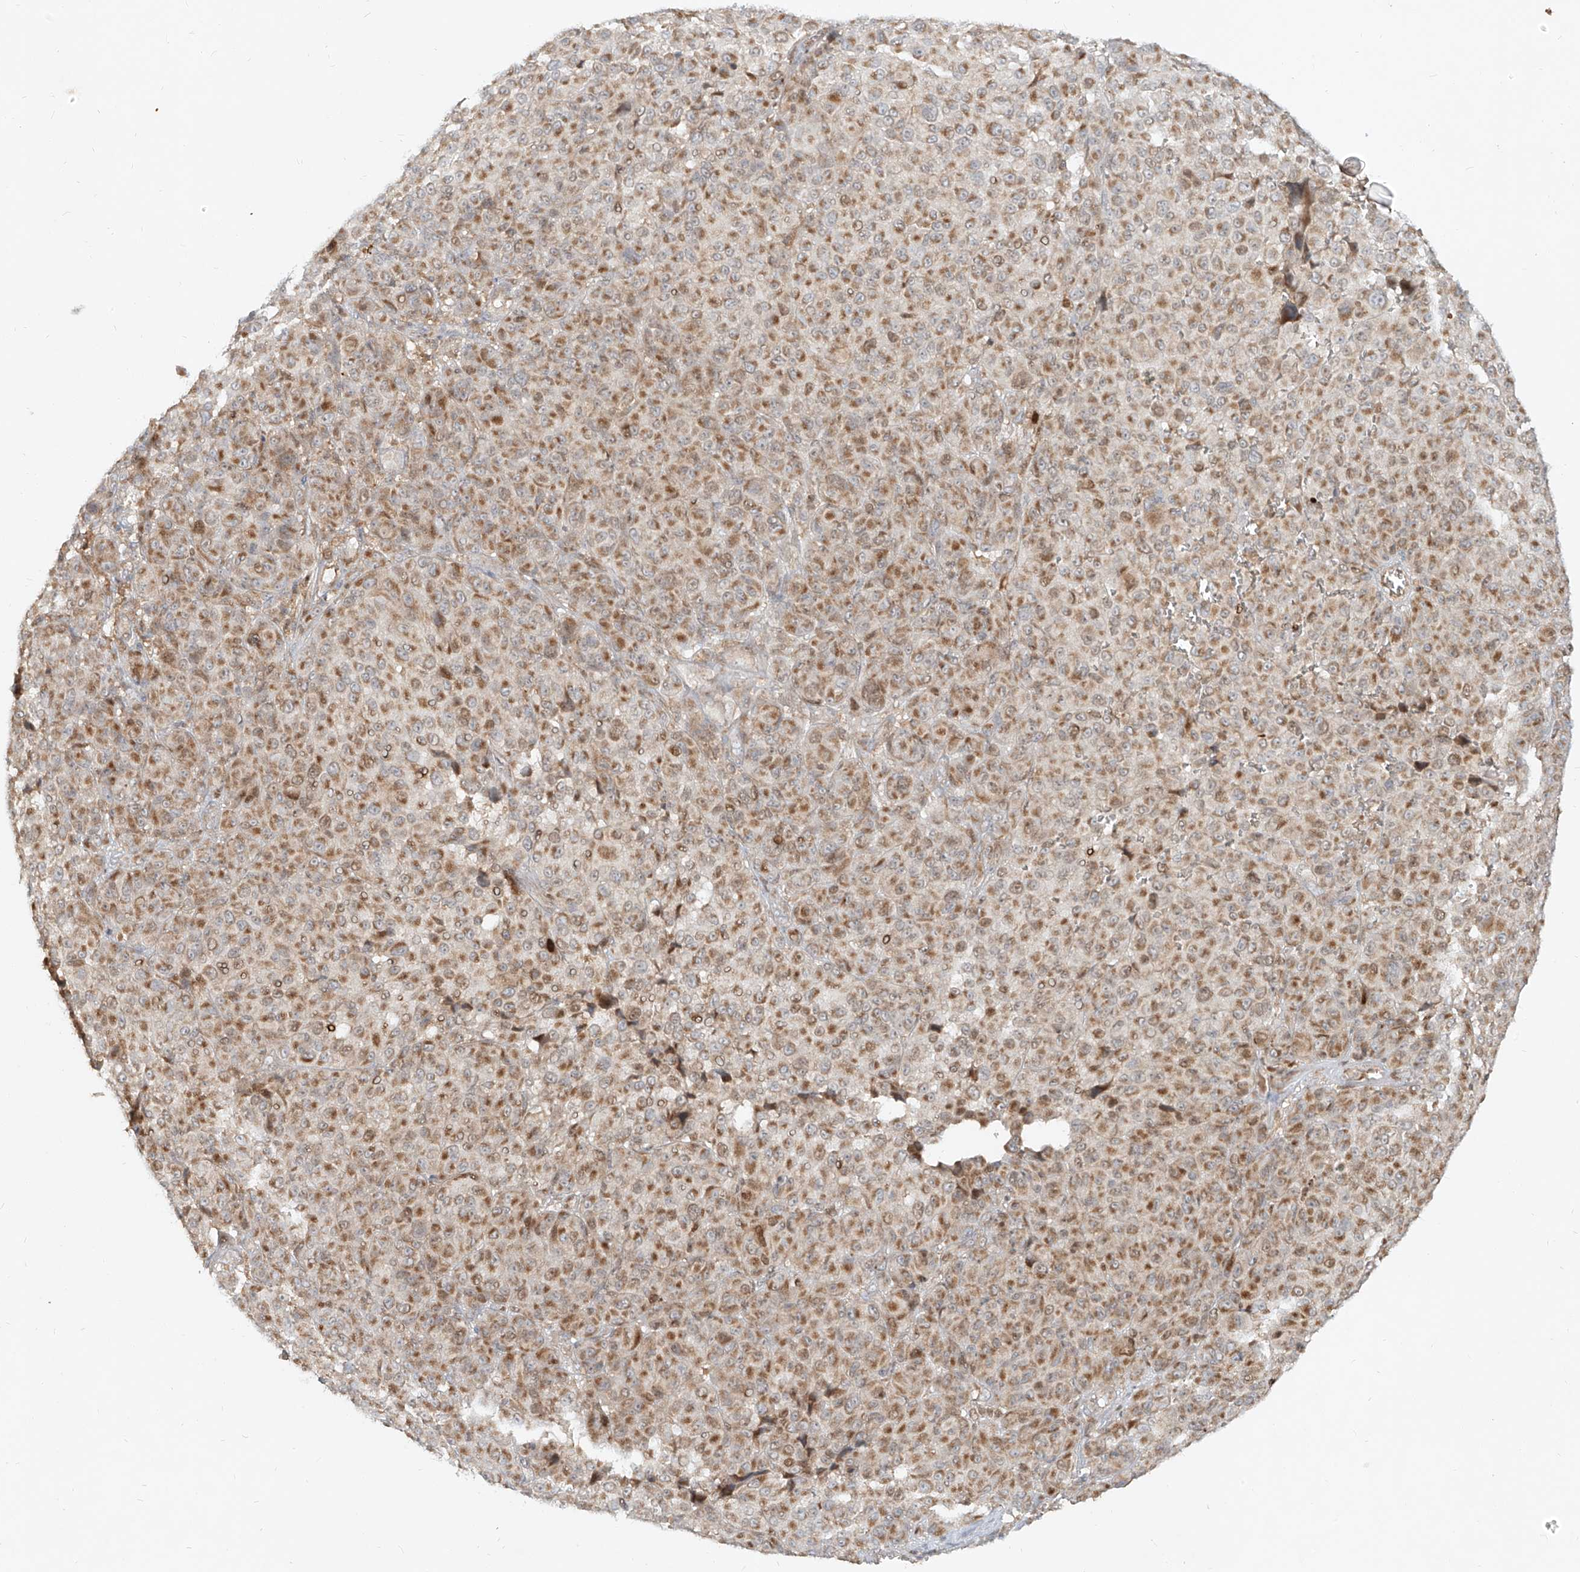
{"staining": {"intensity": "moderate", "quantity": ">75%", "location": "cytoplasmic/membranous,nuclear"}, "tissue": "melanoma", "cell_type": "Tumor cells", "image_type": "cancer", "snomed": [{"axis": "morphology", "description": "Malignant melanoma, NOS"}, {"axis": "topography", "description": "Skin"}], "caption": "Immunohistochemistry image of melanoma stained for a protein (brown), which reveals medium levels of moderate cytoplasmic/membranous and nuclear expression in about >75% of tumor cells.", "gene": "FGD2", "patient": {"sex": "male", "age": 73}}